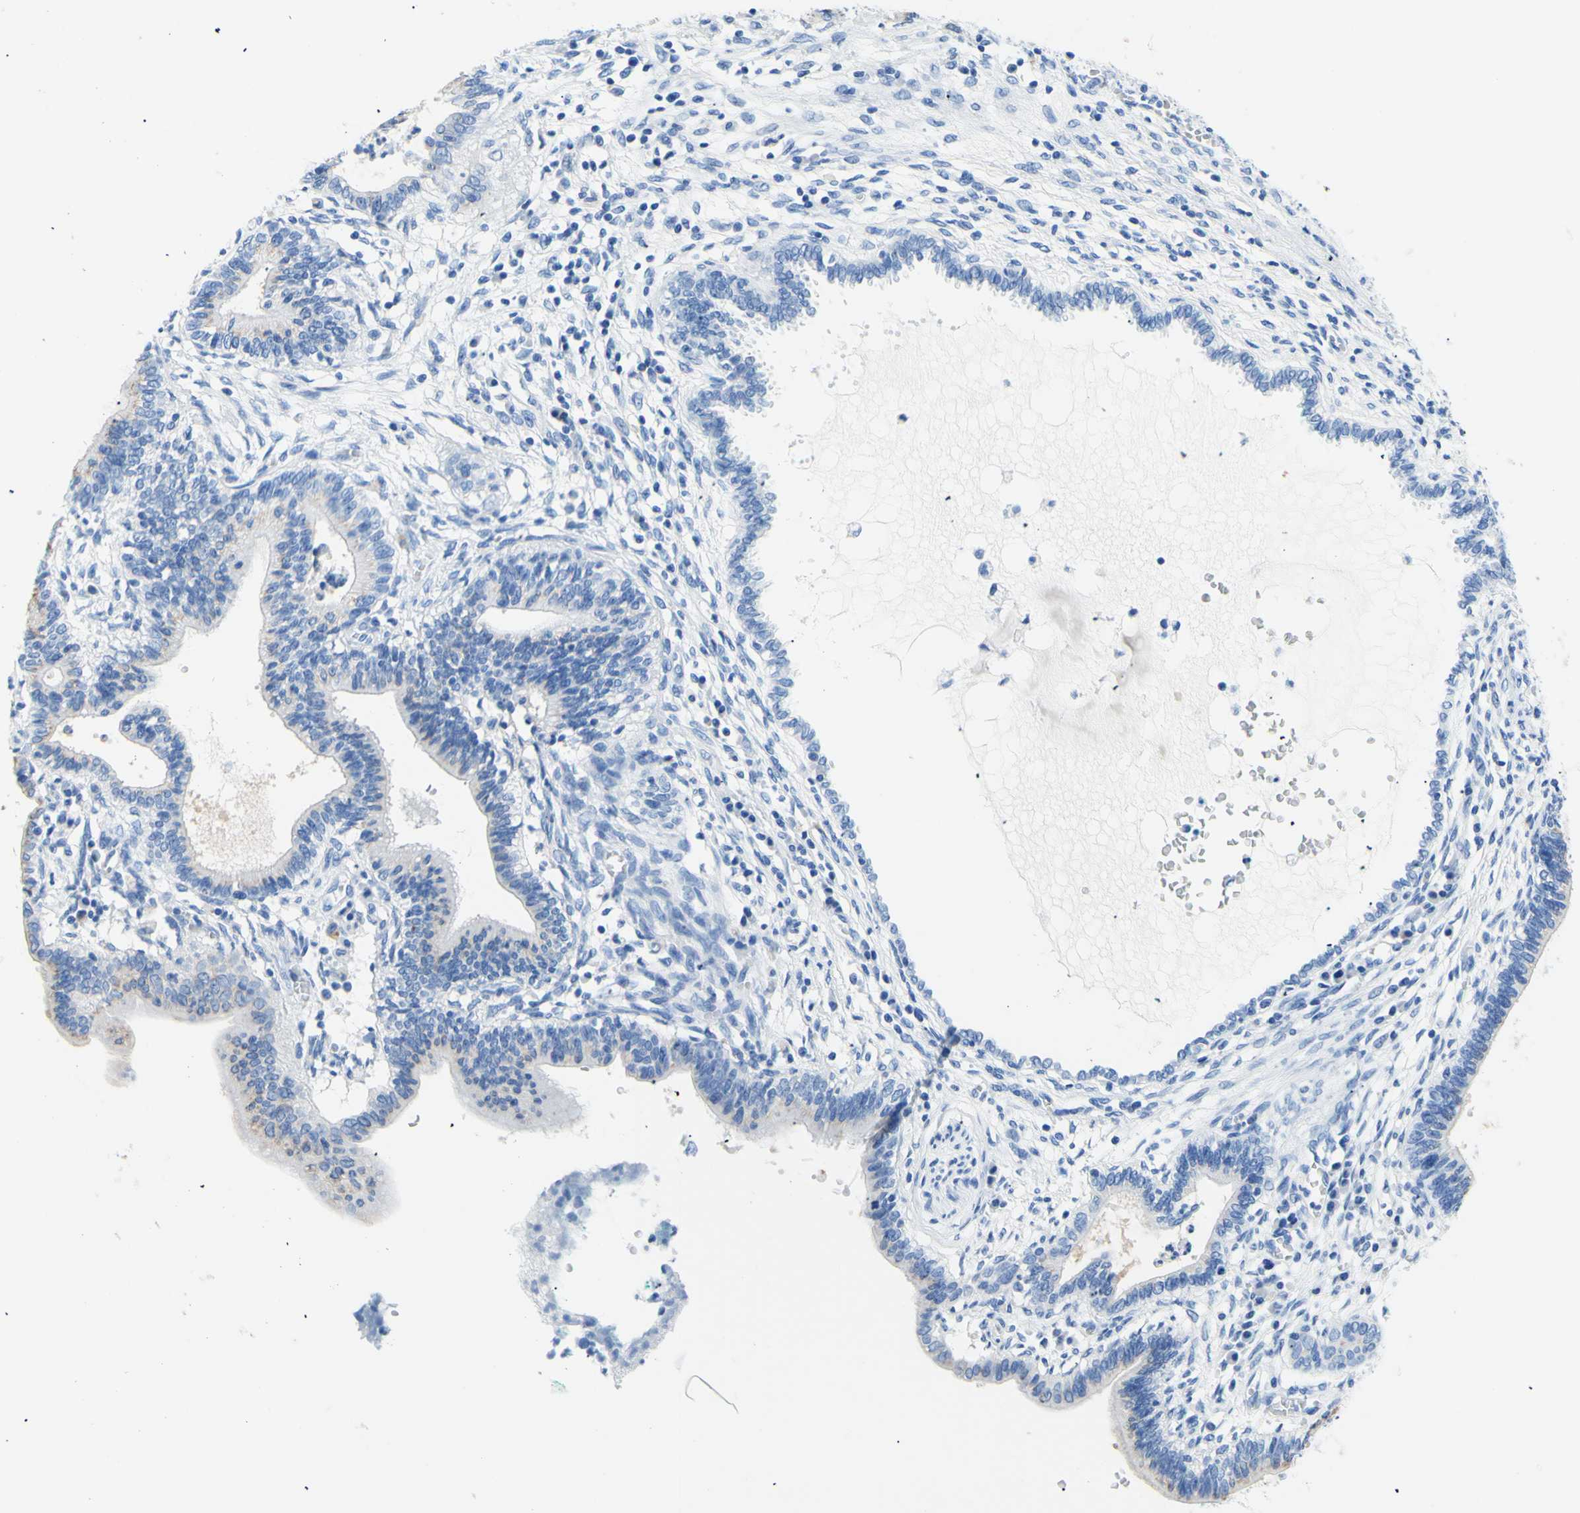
{"staining": {"intensity": "negative", "quantity": "none", "location": "none"}, "tissue": "cervical cancer", "cell_type": "Tumor cells", "image_type": "cancer", "snomed": [{"axis": "morphology", "description": "Adenocarcinoma, NOS"}, {"axis": "topography", "description": "Cervix"}], "caption": "An IHC histopathology image of adenocarcinoma (cervical) is shown. There is no staining in tumor cells of adenocarcinoma (cervical).", "gene": "MYH2", "patient": {"sex": "female", "age": 44}}